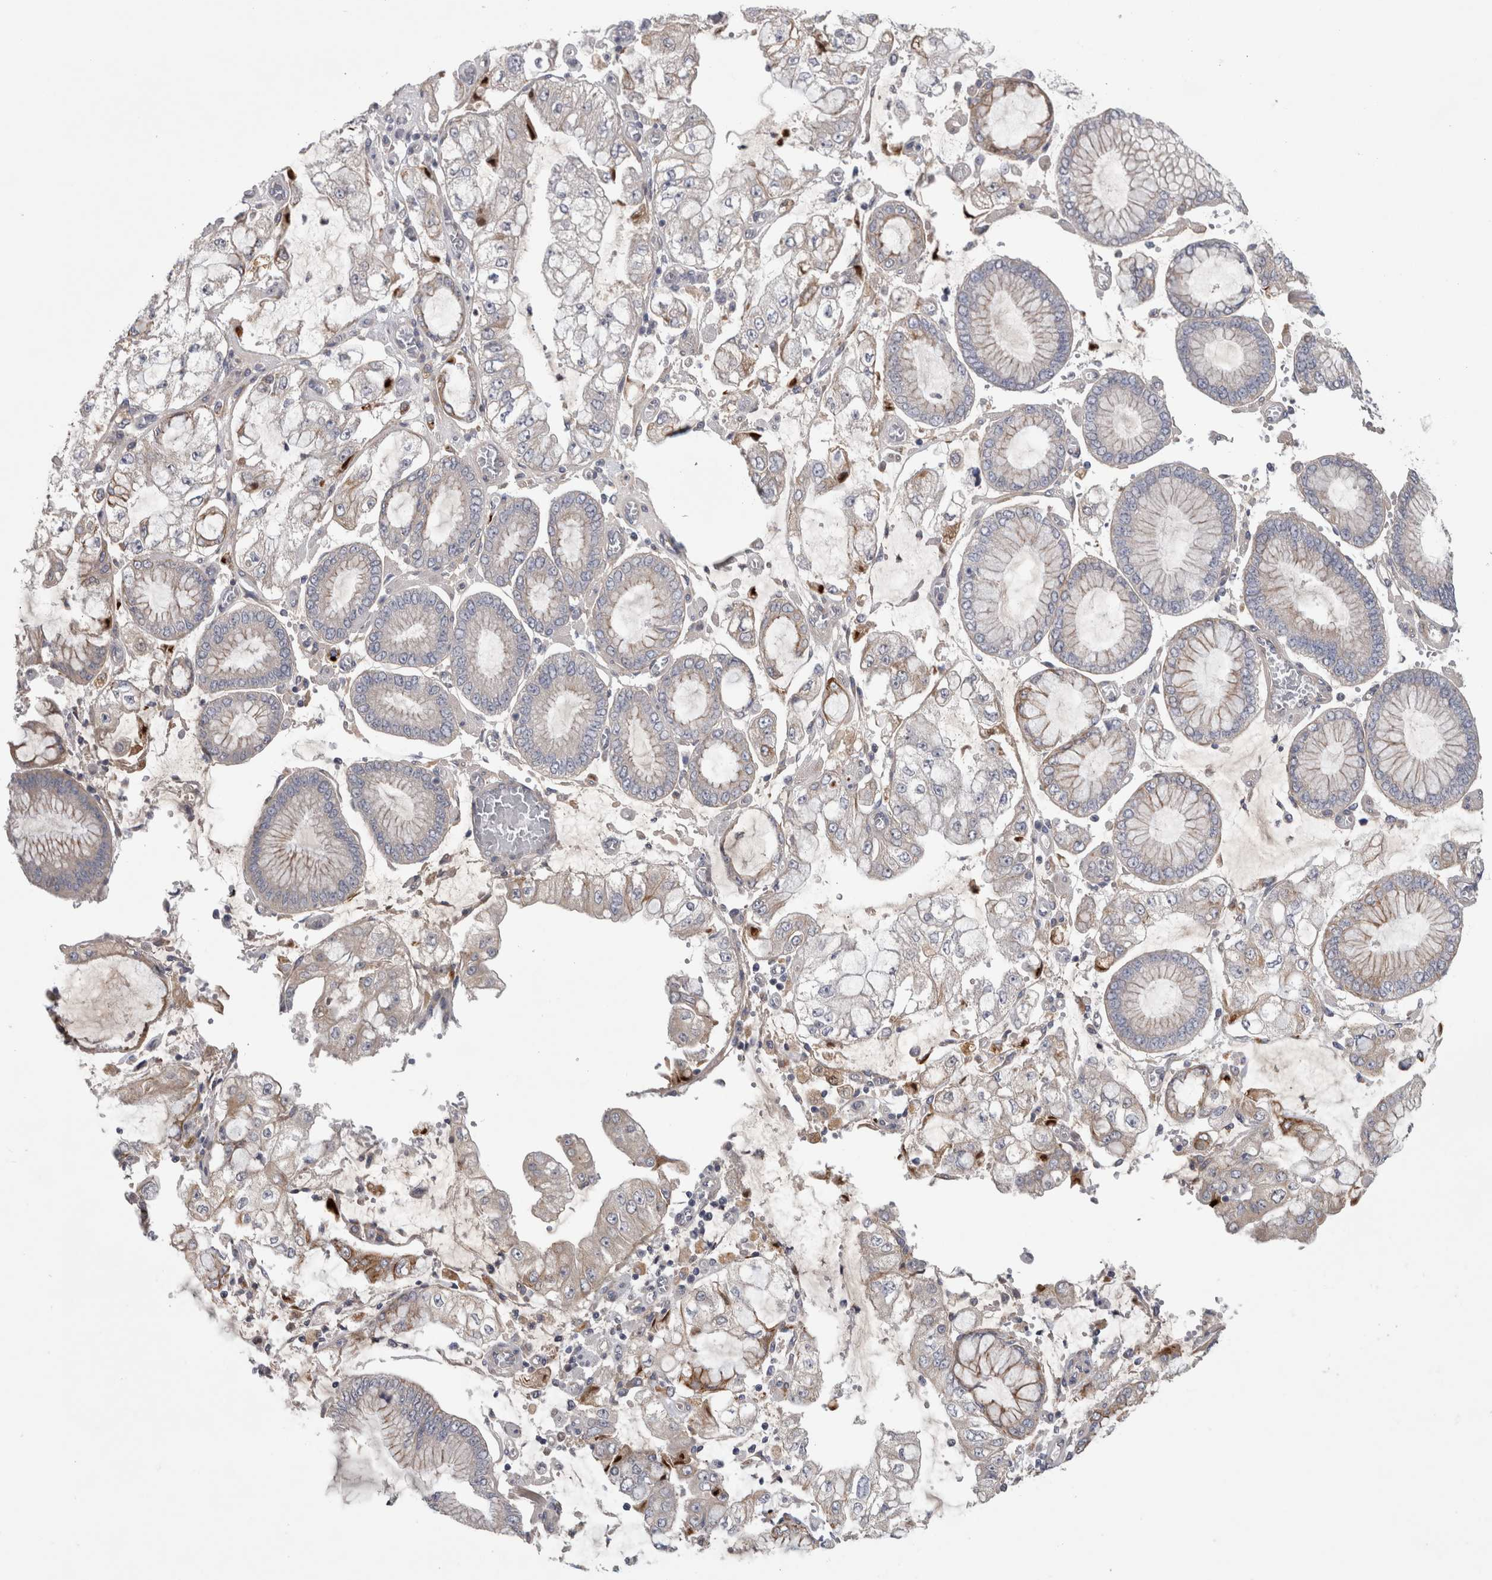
{"staining": {"intensity": "negative", "quantity": "none", "location": "none"}, "tissue": "stomach cancer", "cell_type": "Tumor cells", "image_type": "cancer", "snomed": [{"axis": "morphology", "description": "Adenocarcinoma, NOS"}, {"axis": "topography", "description": "Stomach"}], "caption": "Immunohistochemical staining of stomach cancer (adenocarcinoma) reveals no significant positivity in tumor cells. The staining is performed using DAB brown chromogen with nuclei counter-stained in using hematoxylin.", "gene": "ATXN2", "patient": {"sex": "male", "age": 76}}